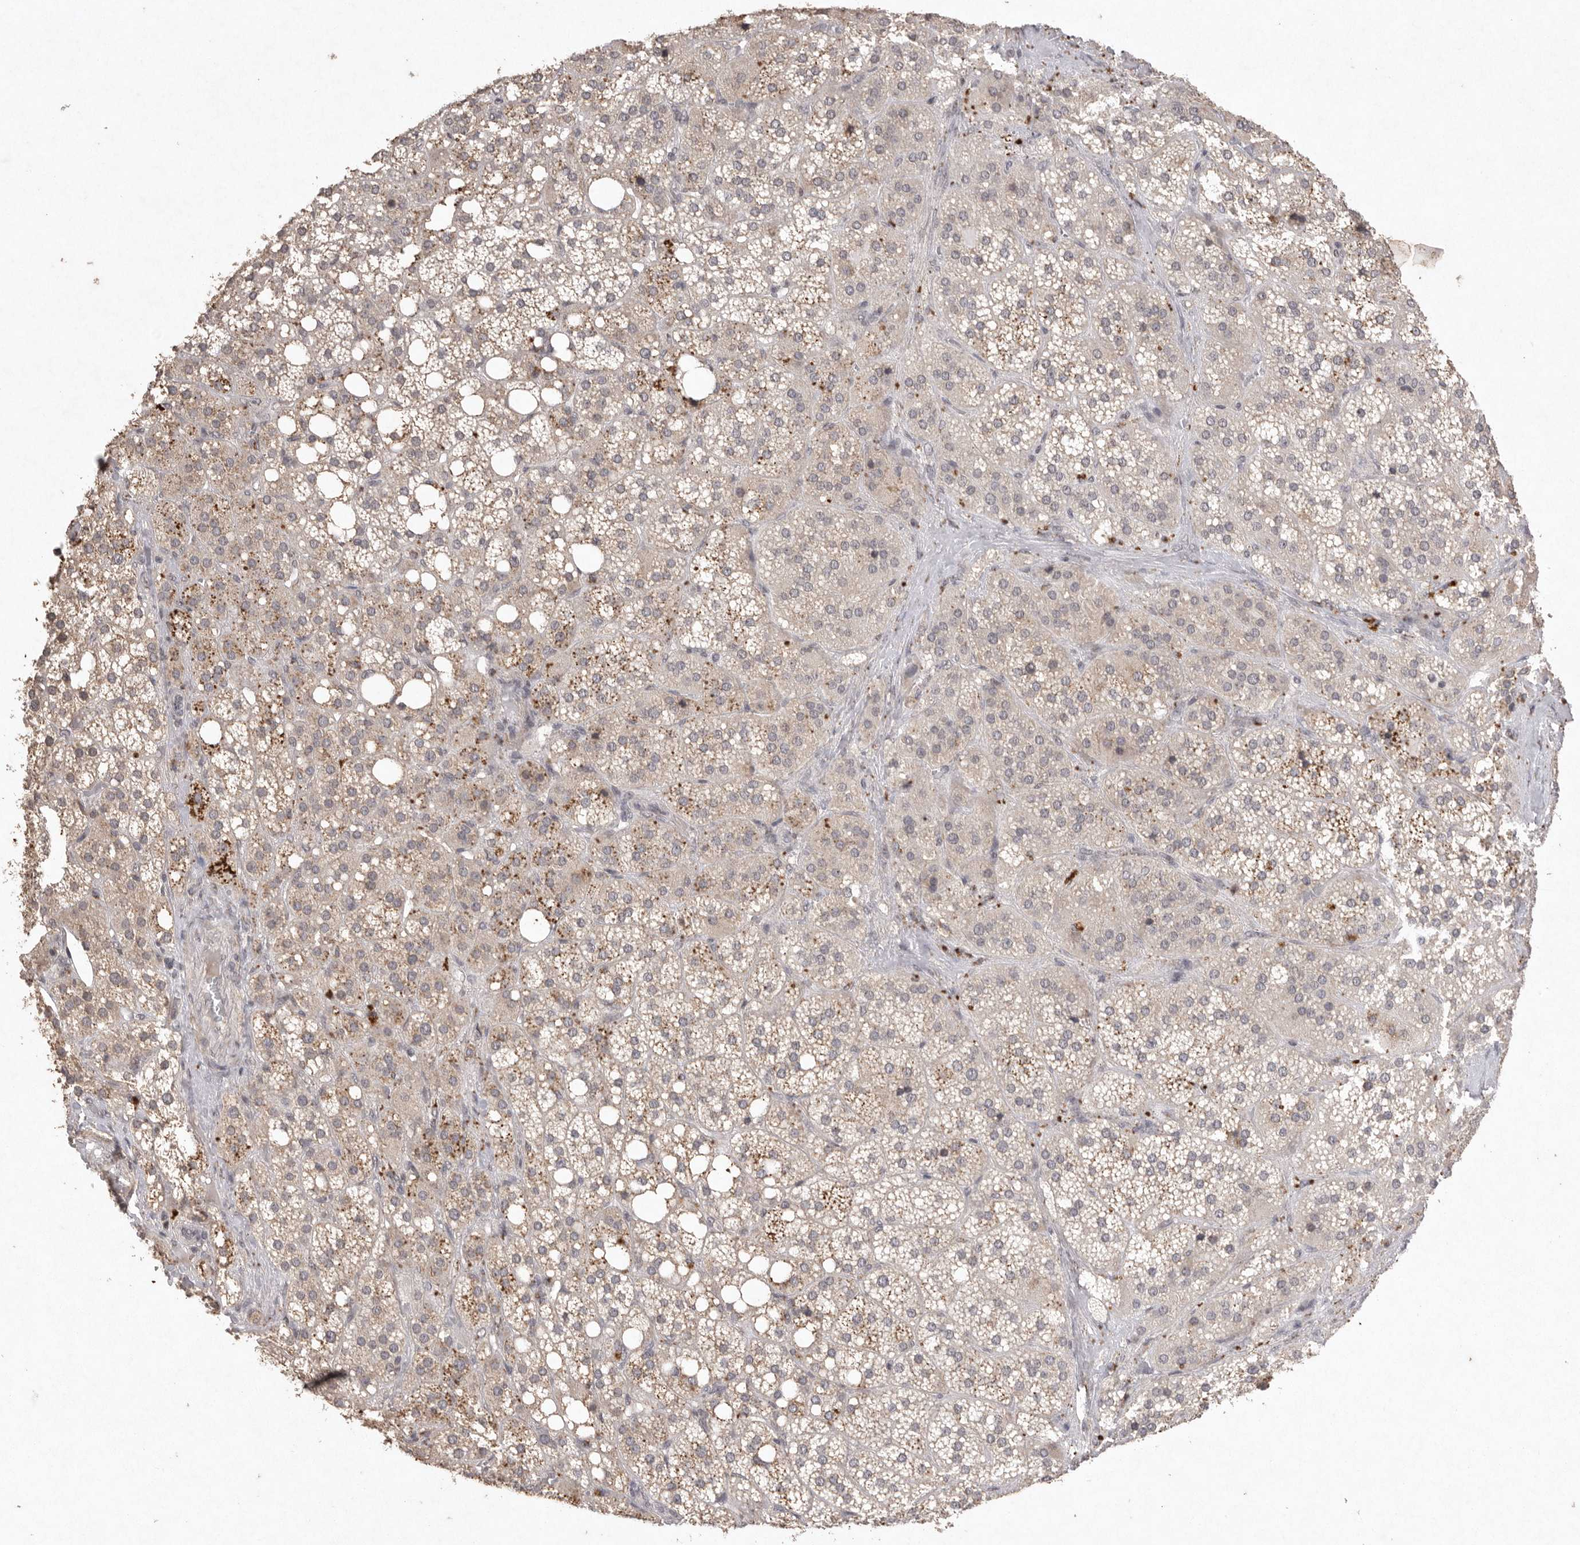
{"staining": {"intensity": "weak", "quantity": ">75%", "location": "cytoplasmic/membranous"}, "tissue": "adrenal gland", "cell_type": "Glandular cells", "image_type": "normal", "snomed": [{"axis": "morphology", "description": "Normal tissue, NOS"}, {"axis": "topography", "description": "Adrenal gland"}], "caption": "The photomicrograph displays immunohistochemical staining of normal adrenal gland. There is weak cytoplasmic/membranous expression is seen in about >75% of glandular cells.", "gene": "APLNR", "patient": {"sex": "female", "age": 59}}